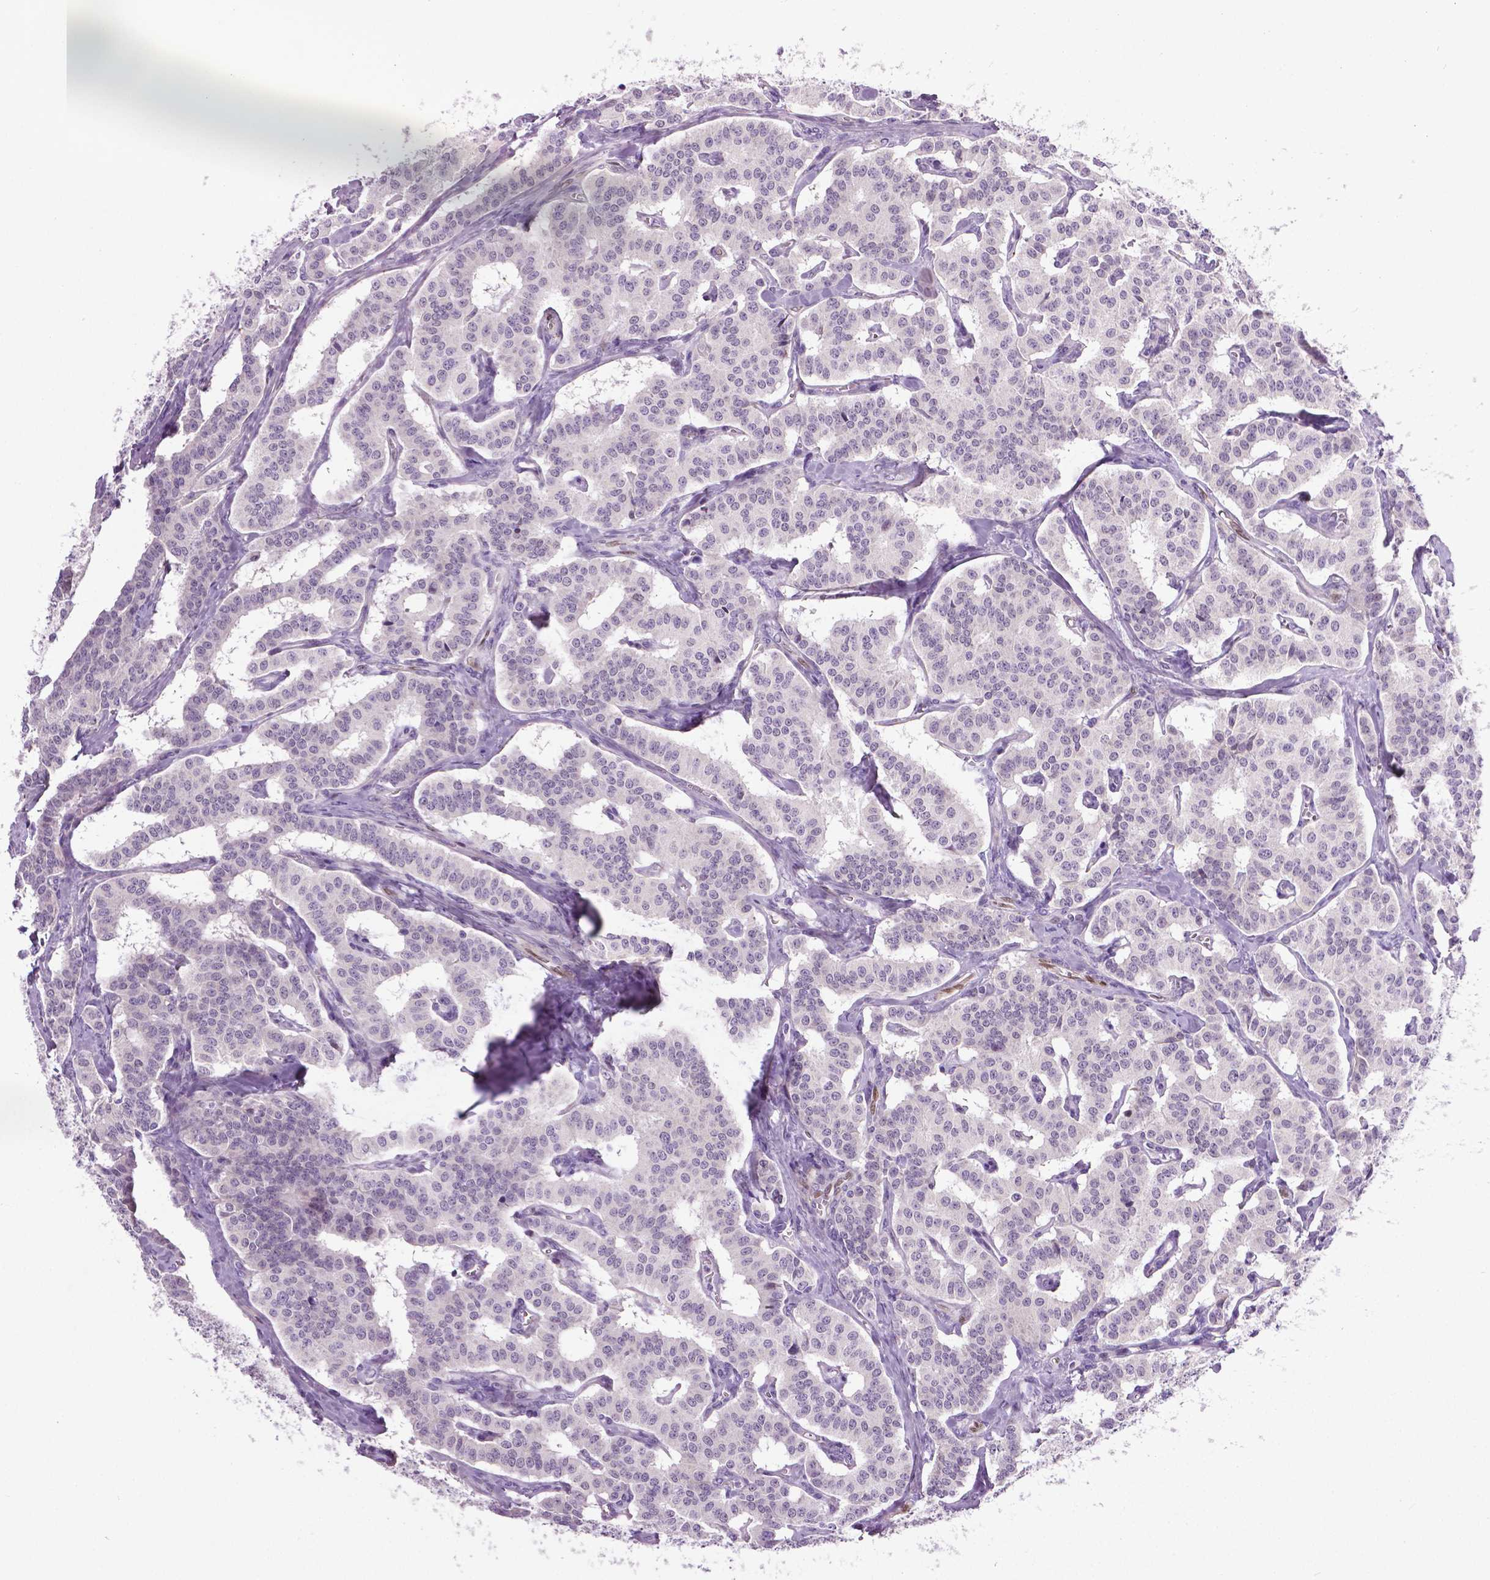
{"staining": {"intensity": "negative", "quantity": "none", "location": "none"}, "tissue": "carcinoid", "cell_type": "Tumor cells", "image_type": "cancer", "snomed": [{"axis": "morphology", "description": "Carcinoid, malignant, NOS"}, {"axis": "topography", "description": "Lung"}], "caption": "Immunohistochemistry (IHC) photomicrograph of human carcinoid stained for a protein (brown), which shows no positivity in tumor cells.", "gene": "PTGER3", "patient": {"sex": "female", "age": 46}}